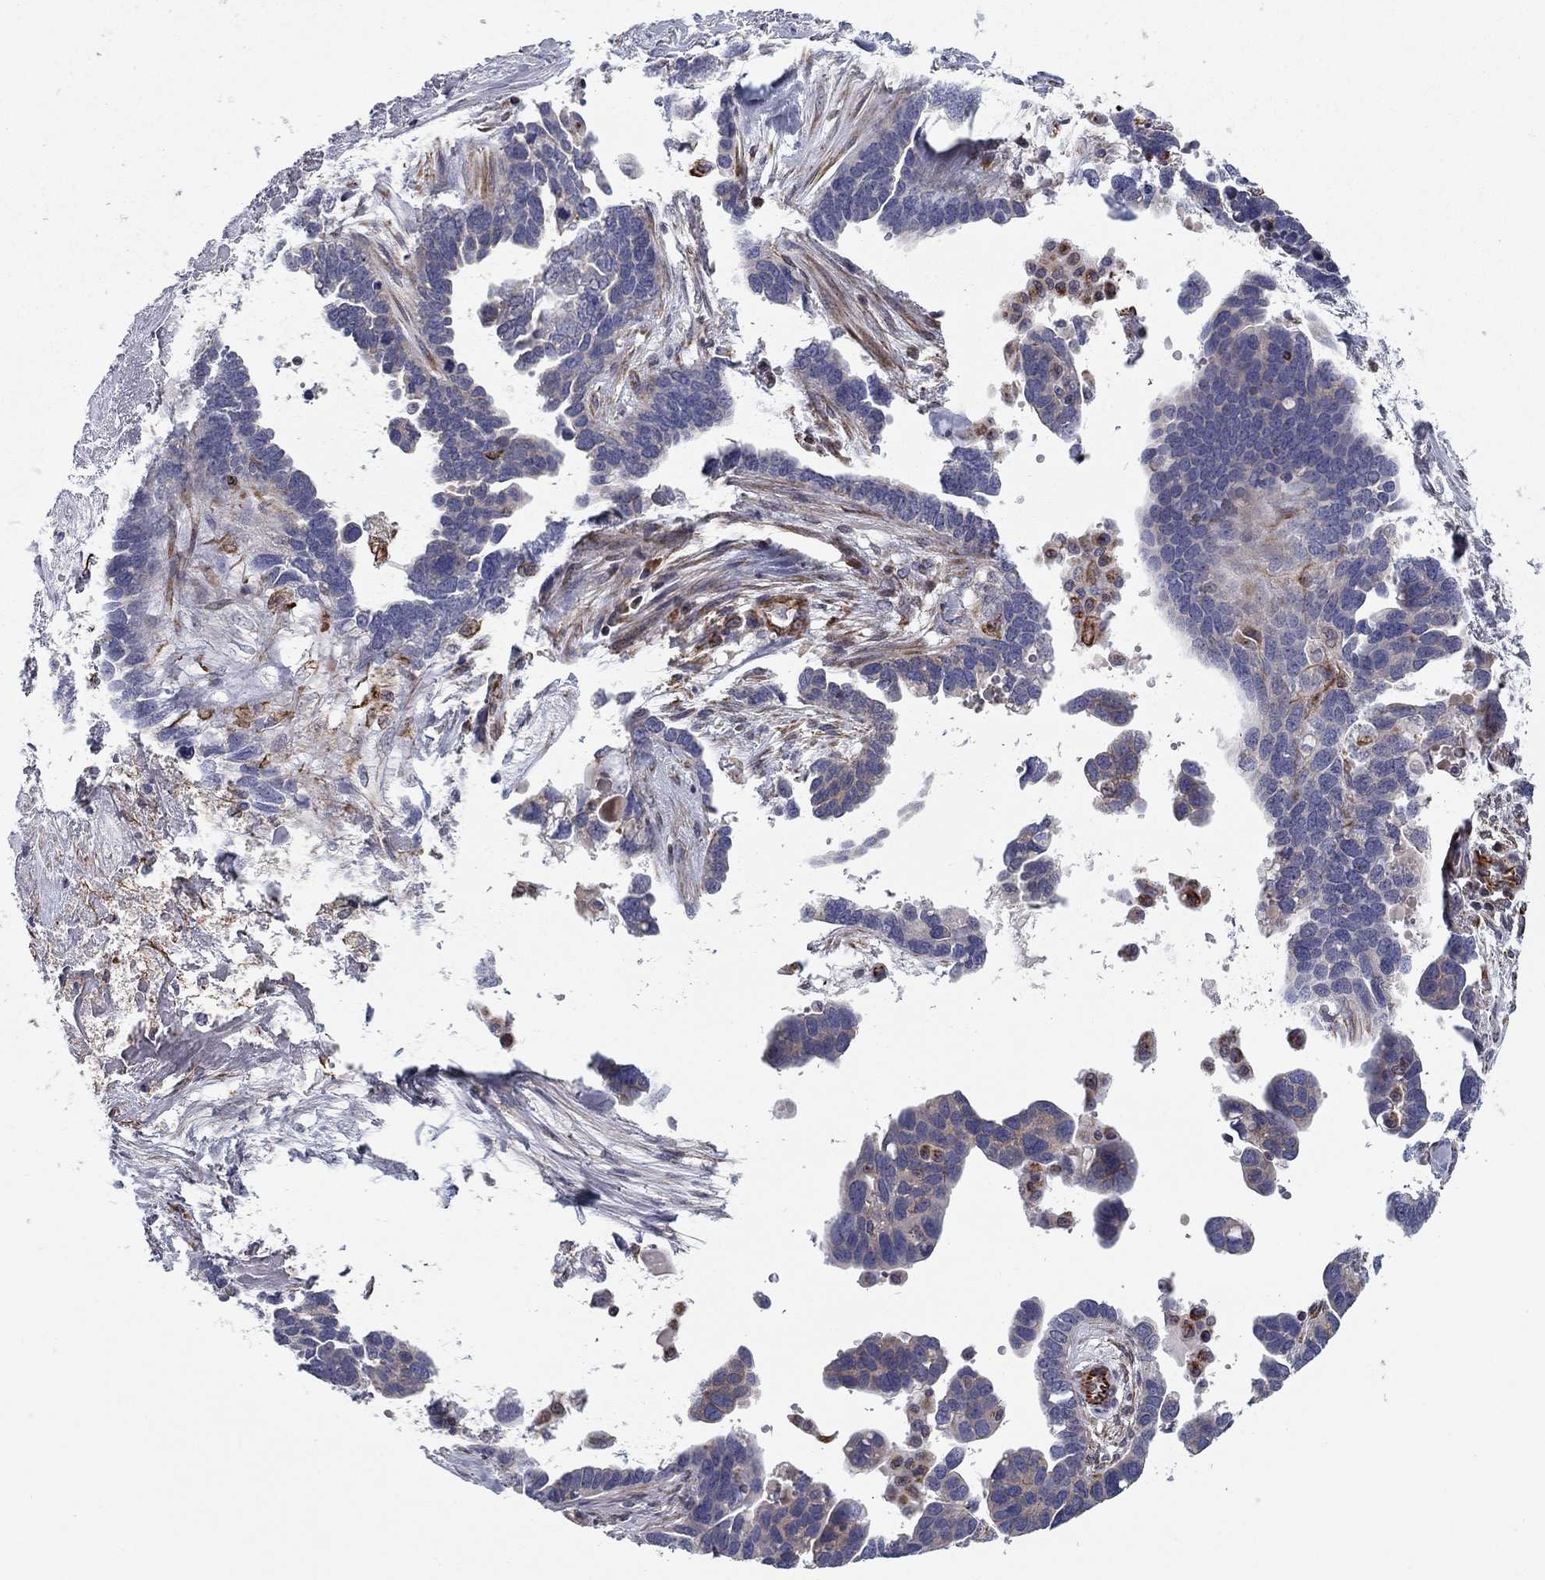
{"staining": {"intensity": "negative", "quantity": "none", "location": "none"}, "tissue": "ovarian cancer", "cell_type": "Tumor cells", "image_type": "cancer", "snomed": [{"axis": "morphology", "description": "Cystadenocarcinoma, serous, NOS"}, {"axis": "topography", "description": "Ovary"}], "caption": "Protein analysis of ovarian serous cystadenocarcinoma reveals no significant positivity in tumor cells. Brightfield microscopy of immunohistochemistry stained with DAB (3,3'-diaminobenzidine) (brown) and hematoxylin (blue), captured at high magnification.", "gene": "CLSTN1", "patient": {"sex": "female", "age": 54}}